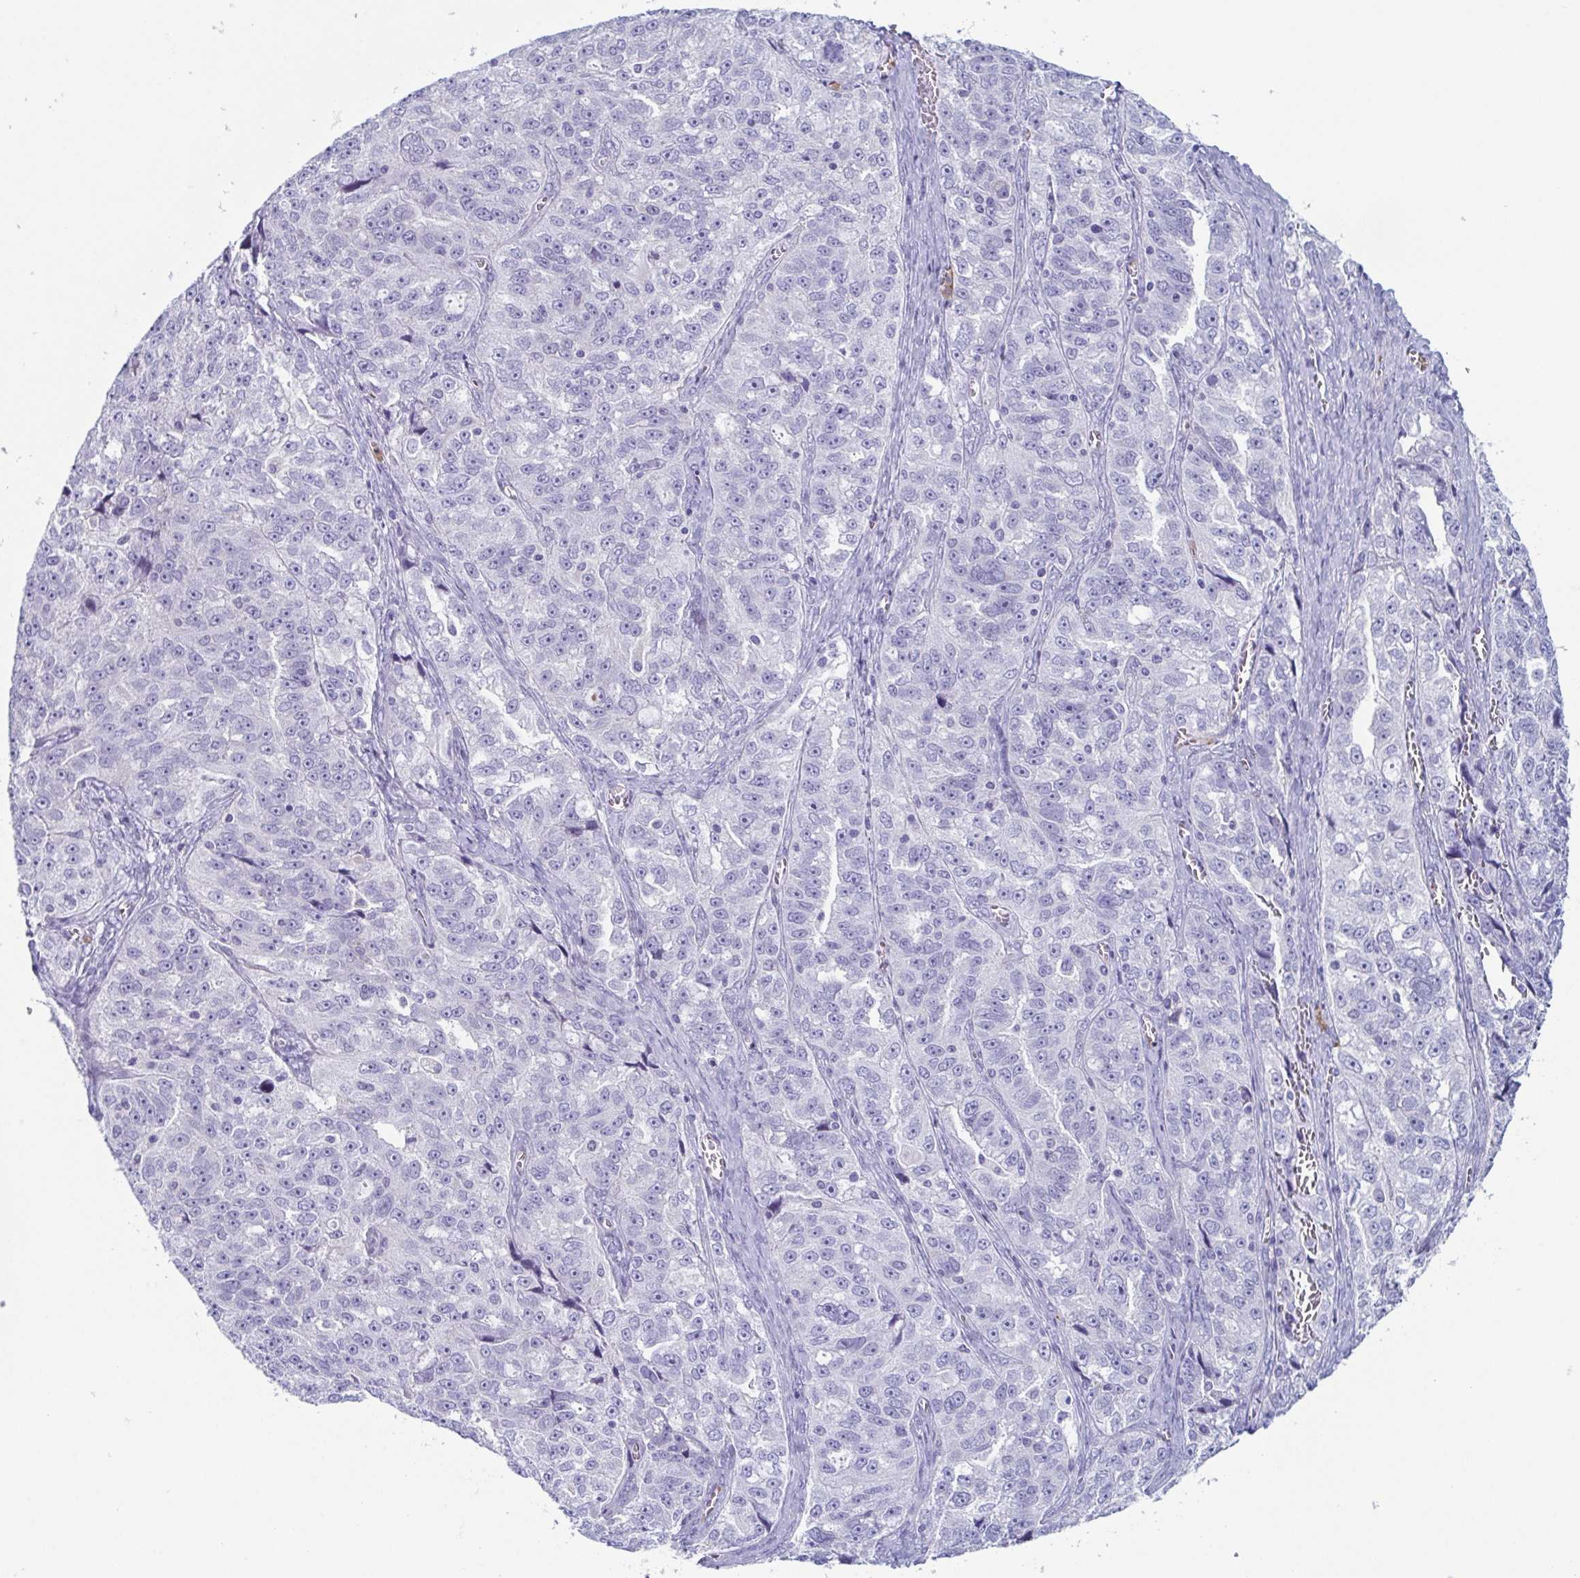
{"staining": {"intensity": "negative", "quantity": "none", "location": "none"}, "tissue": "ovarian cancer", "cell_type": "Tumor cells", "image_type": "cancer", "snomed": [{"axis": "morphology", "description": "Cystadenocarcinoma, serous, NOS"}, {"axis": "topography", "description": "Ovary"}], "caption": "An image of ovarian cancer (serous cystadenocarcinoma) stained for a protein displays no brown staining in tumor cells. The staining is performed using DAB brown chromogen with nuclei counter-stained in using hematoxylin.", "gene": "LYRM2", "patient": {"sex": "female", "age": 51}}